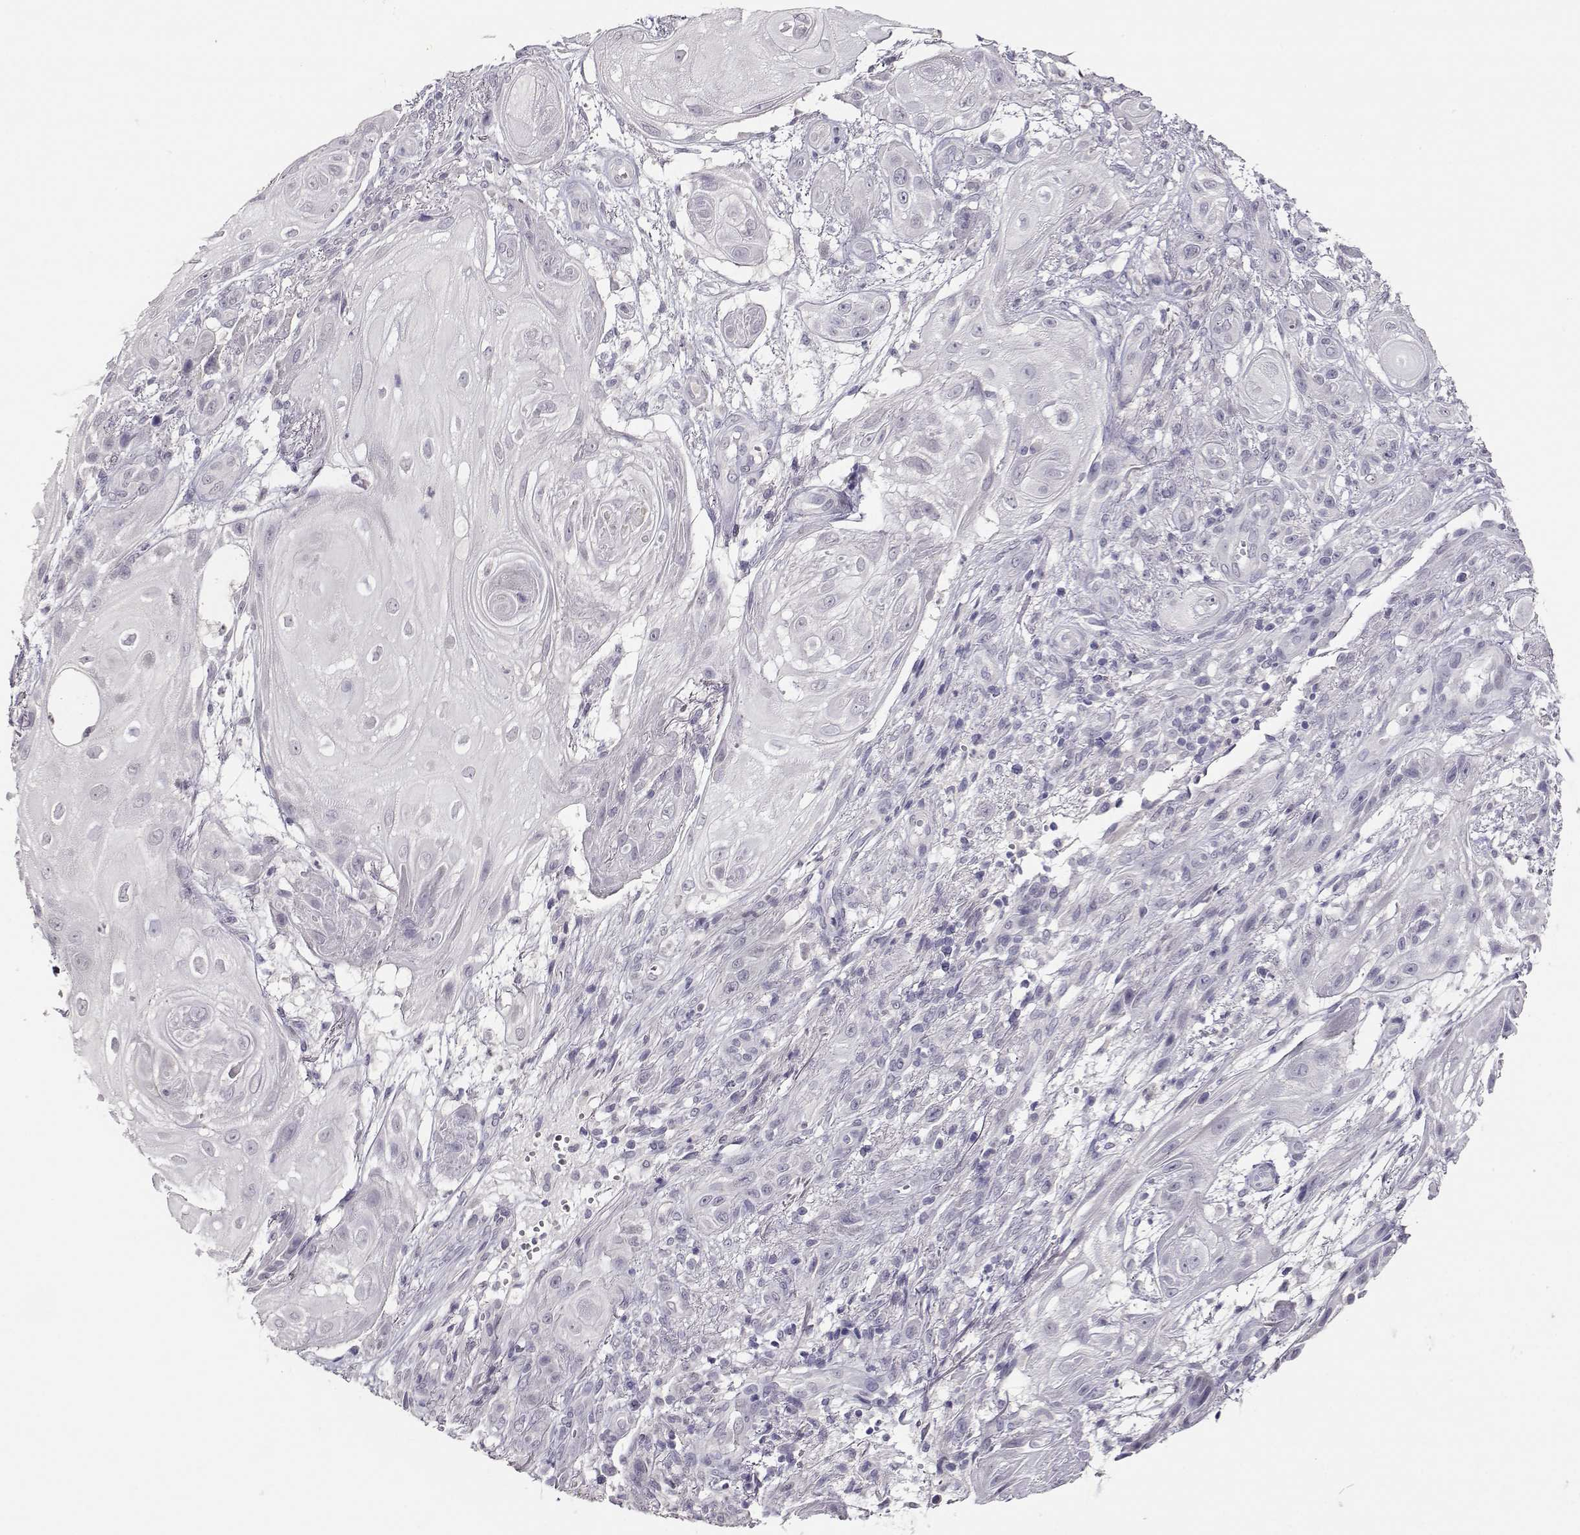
{"staining": {"intensity": "negative", "quantity": "none", "location": "none"}, "tissue": "skin cancer", "cell_type": "Tumor cells", "image_type": "cancer", "snomed": [{"axis": "morphology", "description": "Squamous cell carcinoma, NOS"}, {"axis": "topography", "description": "Skin"}], "caption": "A histopathology image of skin cancer stained for a protein demonstrates no brown staining in tumor cells. (Immunohistochemistry, brightfield microscopy, high magnification).", "gene": "RHOXF2", "patient": {"sex": "male", "age": 62}}